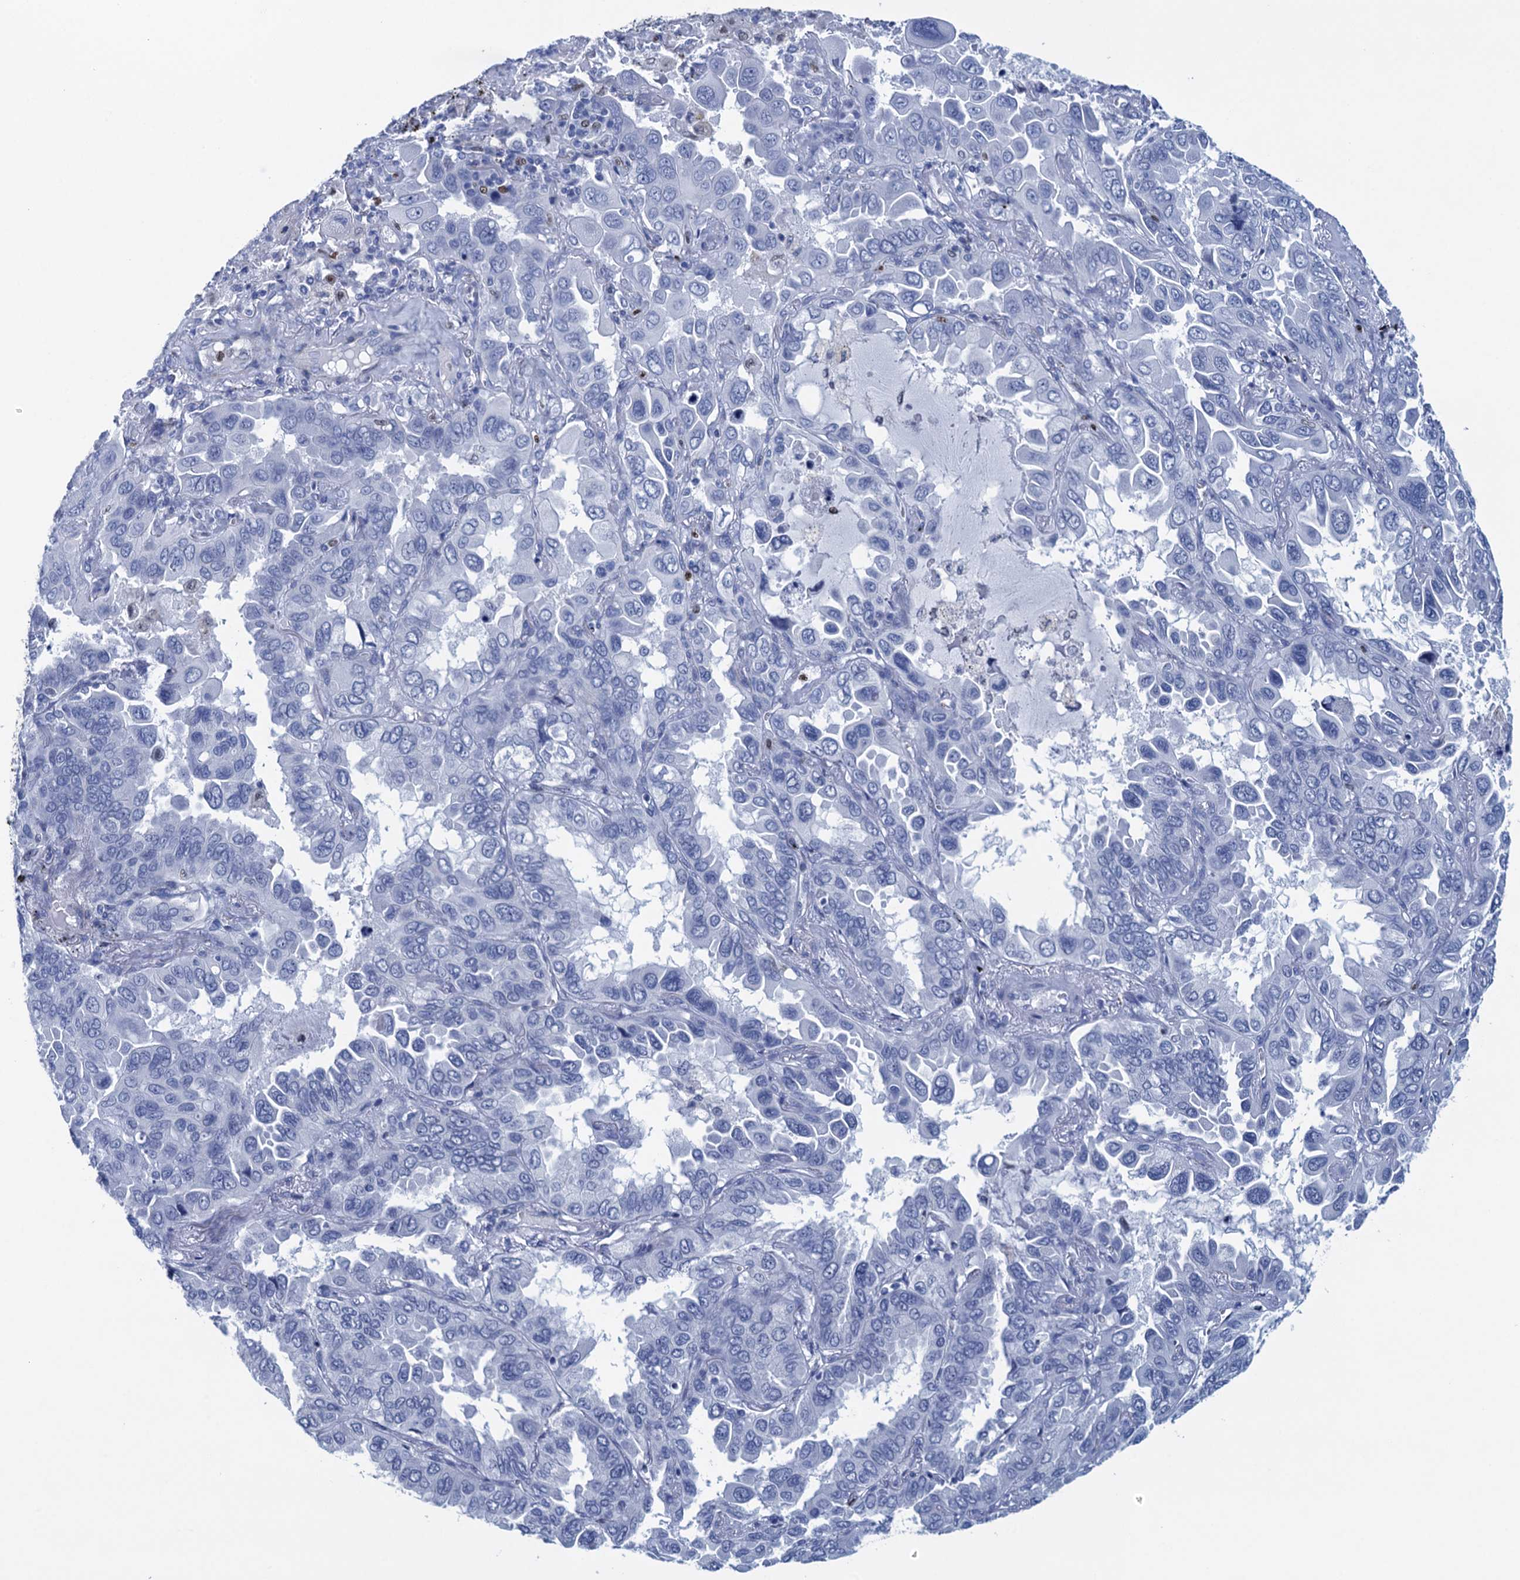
{"staining": {"intensity": "negative", "quantity": "none", "location": "none"}, "tissue": "lung cancer", "cell_type": "Tumor cells", "image_type": "cancer", "snomed": [{"axis": "morphology", "description": "Adenocarcinoma, NOS"}, {"axis": "topography", "description": "Lung"}], "caption": "IHC photomicrograph of lung cancer stained for a protein (brown), which shows no expression in tumor cells. Brightfield microscopy of immunohistochemistry (IHC) stained with DAB (brown) and hematoxylin (blue), captured at high magnification.", "gene": "RHCG", "patient": {"sex": "male", "age": 64}}